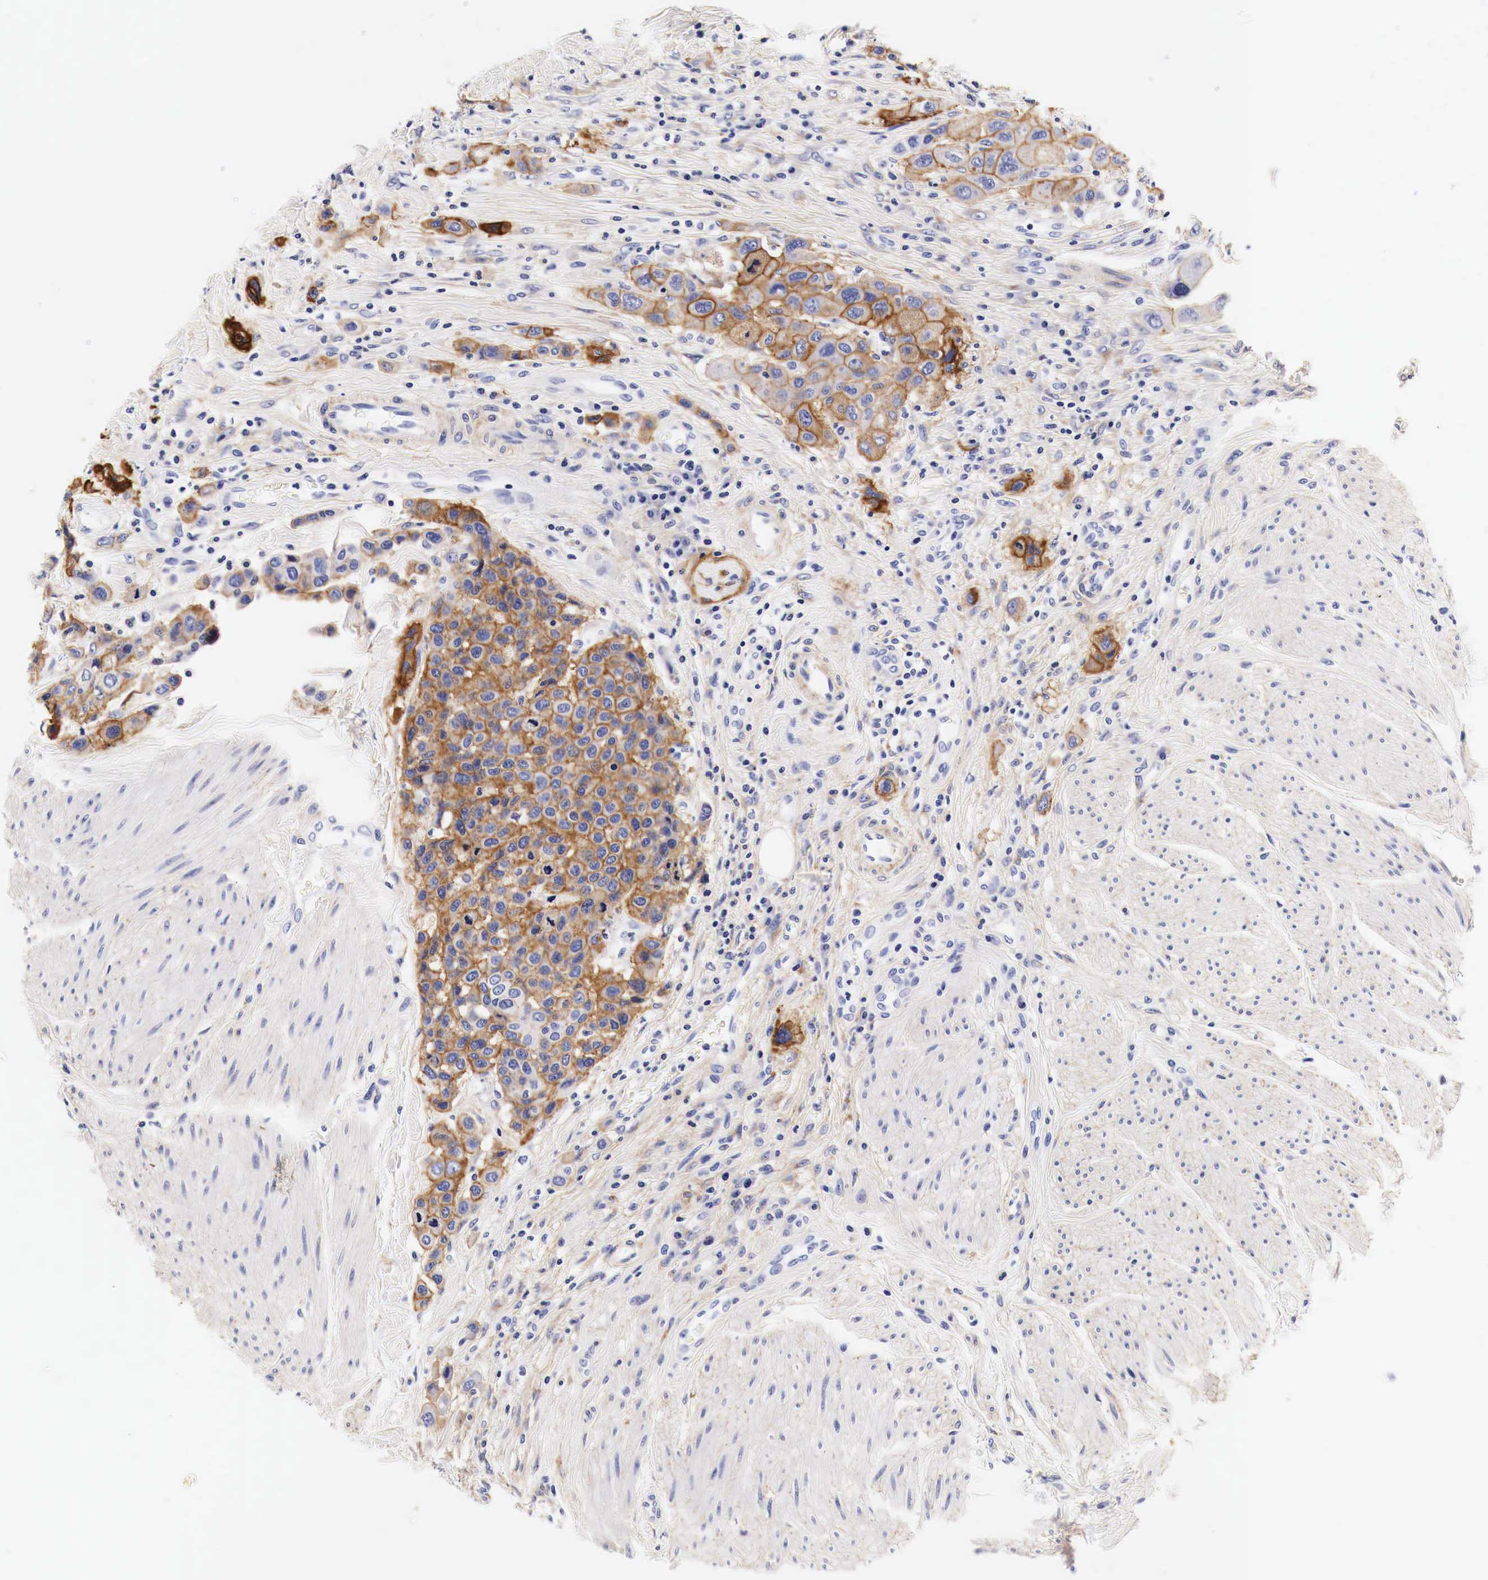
{"staining": {"intensity": "moderate", "quantity": ">75%", "location": "cytoplasmic/membranous"}, "tissue": "urothelial cancer", "cell_type": "Tumor cells", "image_type": "cancer", "snomed": [{"axis": "morphology", "description": "Urothelial carcinoma, High grade"}, {"axis": "topography", "description": "Urinary bladder"}], "caption": "Tumor cells exhibit medium levels of moderate cytoplasmic/membranous staining in approximately >75% of cells in urothelial cancer.", "gene": "EGFR", "patient": {"sex": "male", "age": 50}}